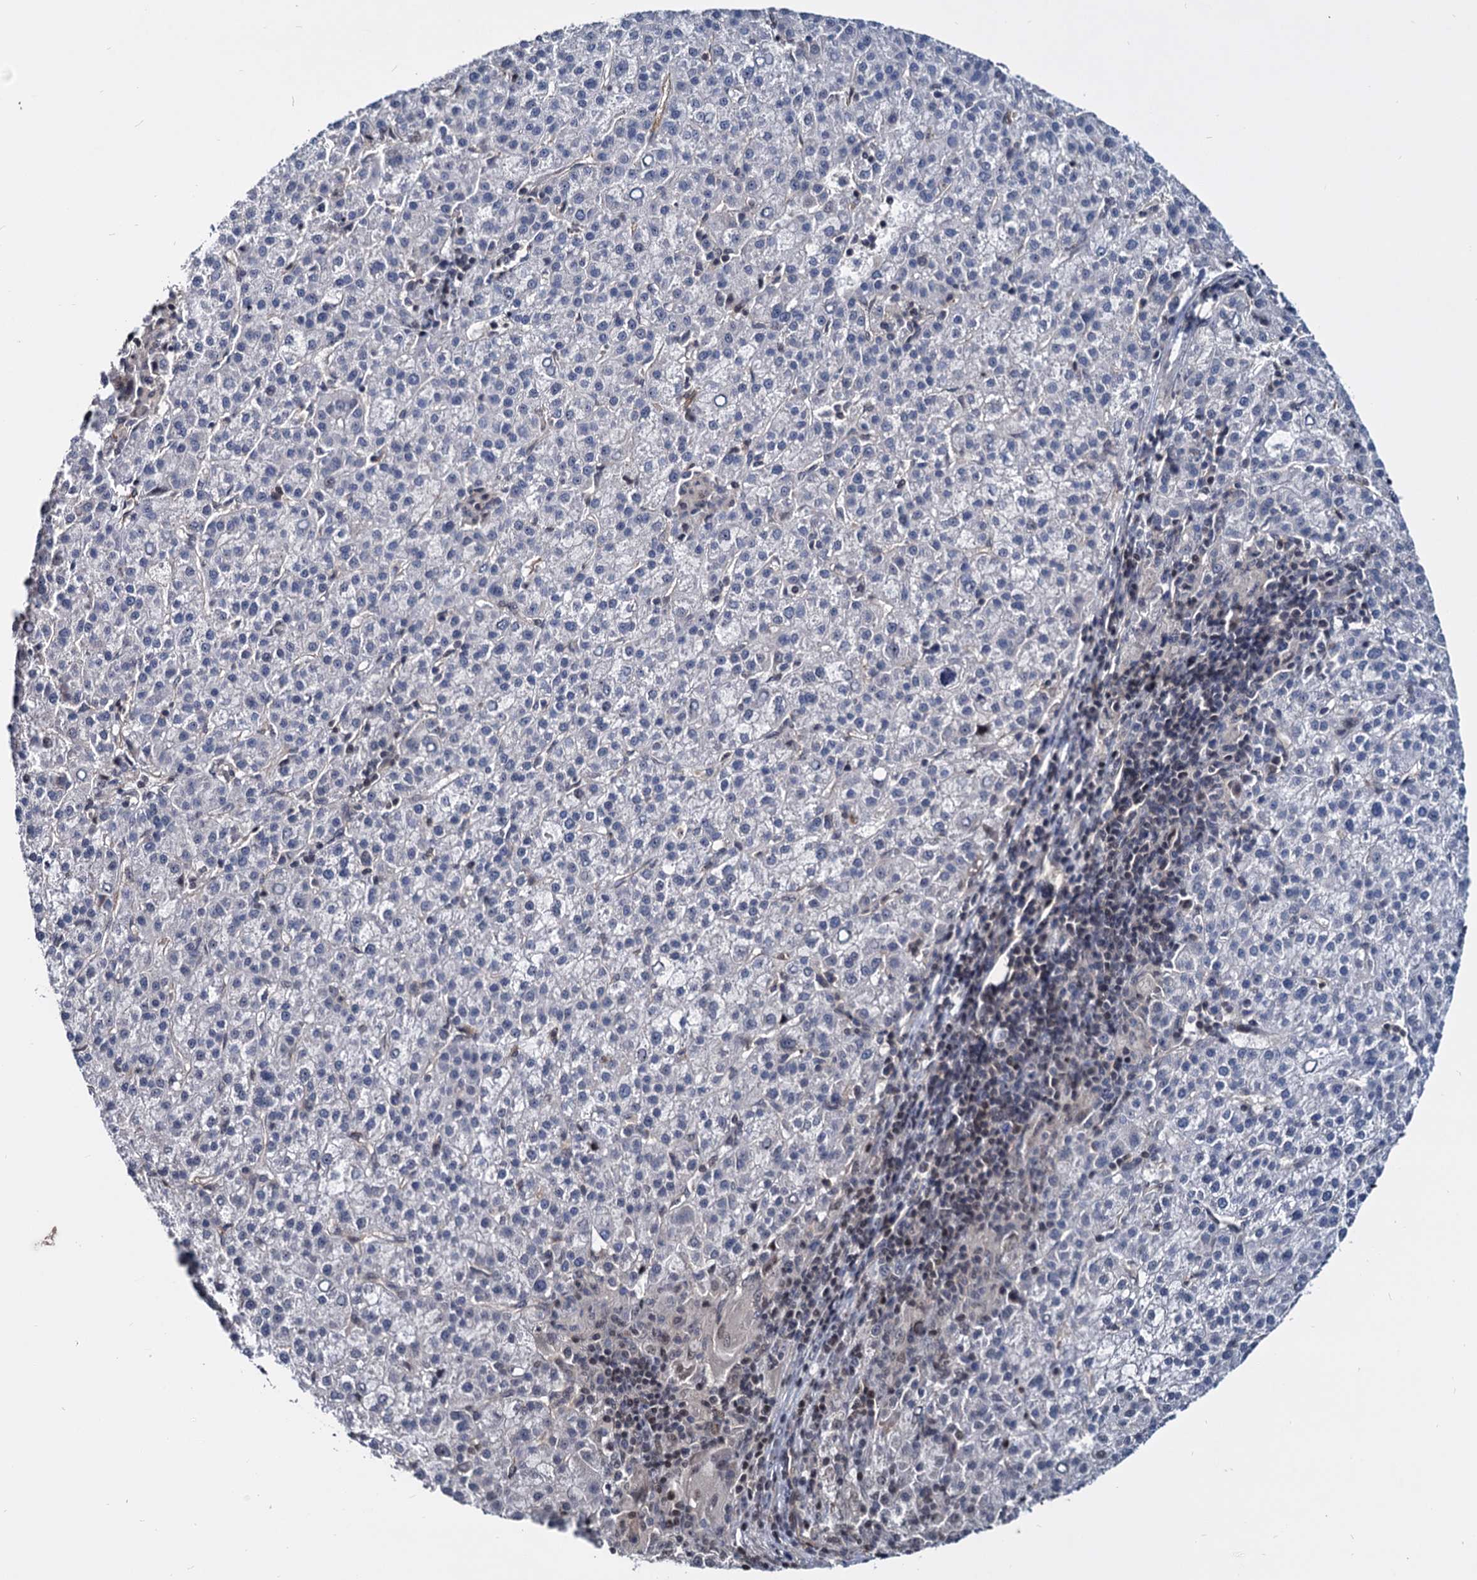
{"staining": {"intensity": "negative", "quantity": "none", "location": "none"}, "tissue": "liver cancer", "cell_type": "Tumor cells", "image_type": "cancer", "snomed": [{"axis": "morphology", "description": "Carcinoma, Hepatocellular, NOS"}, {"axis": "topography", "description": "Liver"}], "caption": "This is an immunohistochemistry micrograph of liver cancer (hepatocellular carcinoma). There is no expression in tumor cells.", "gene": "UBLCP1", "patient": {"sex": "female", "age": 58}}